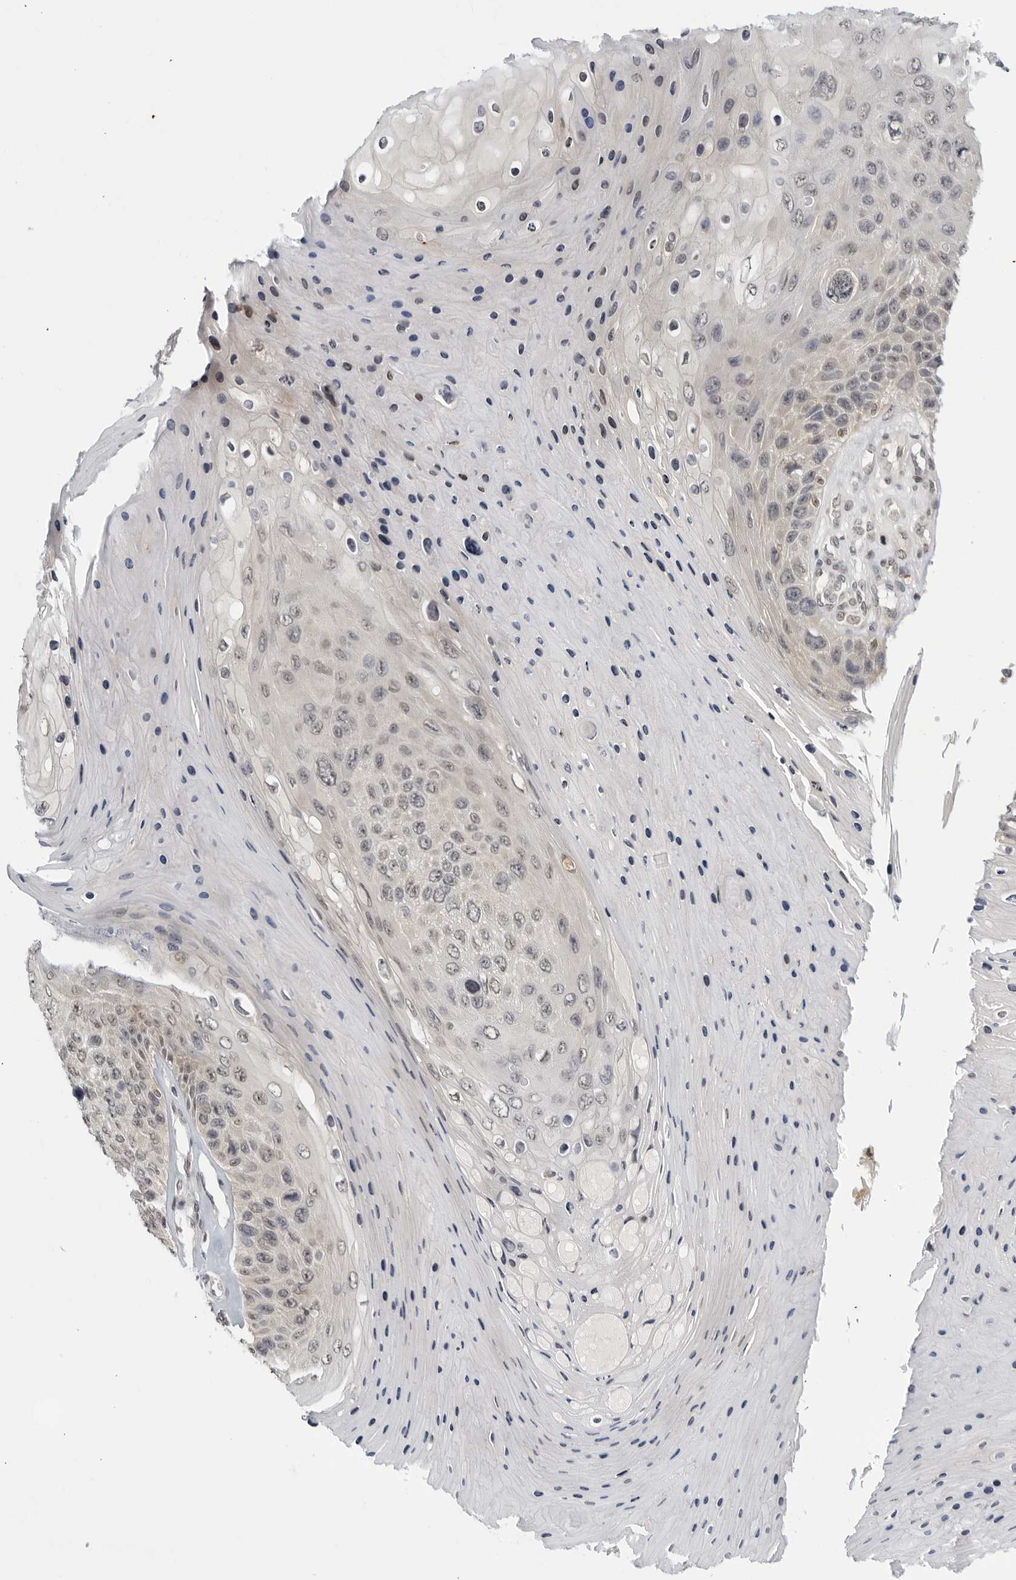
{"staining": {"intensity": "weak", "quantity": "<25%", "location": "nuclear"}, "tissue": "skin cancer", "cell_type": "Tumor cells", "image_type": "cancer", "snomed": [{"axis": "morphology", "description": "Squamous cell carcinoma, NOS"}, {"axis": "topography", "description": "Skin"}], "caption": "Human skin cancer (squamous cell carcinoma) stained for a protein using IHC exhibits no staining in tumor cells.", "gene": "CC2D1B", "patient": {"sex": "female", "age": 88}}